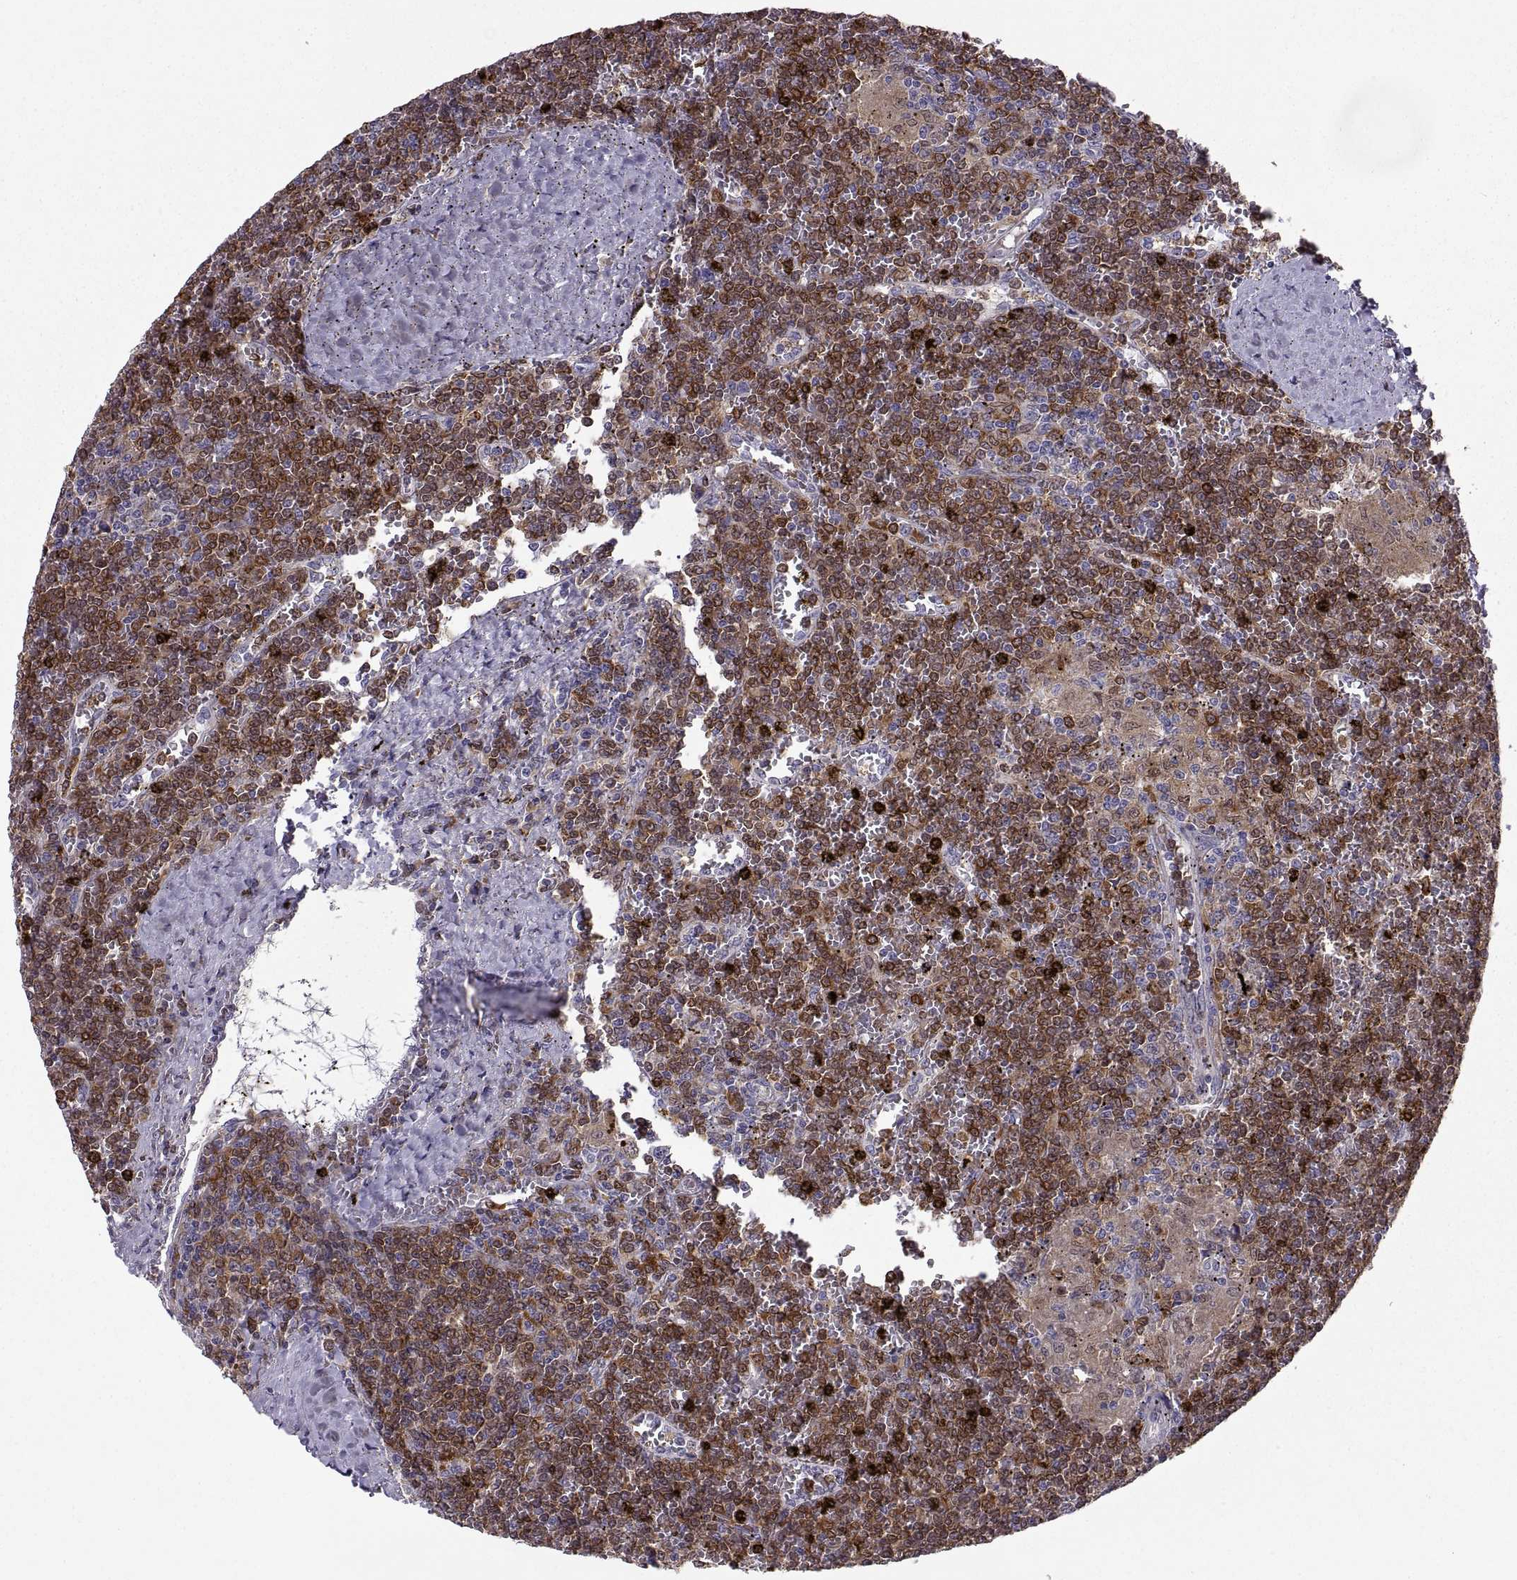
{"staining": {"intensity": "strong", "quantity": ">75%", "location": "cytoplasmic/membranous"}, "tissue": "lymphoma", "cell_type": "Tumor cells", "image_type": "cancer", "snomed": [{"axis": "morphology", "description": "Malignant lymphoma, non-Hodgkin's type, Low grade"}, {"axis": "topography", "description": "Spleen"}], "caption": "IHC micrograph of neoplastic tissue: lymphoma stained using immunohistochemistry (IHC) reveals high levels of strong protein expression localized specifically in the cytoplasmic/membranous of tumor cells, appearing as a cytoplasmic/membranous brown color.", "gene": "DOK3", "patient": {"sex": "female", "age": 19}}